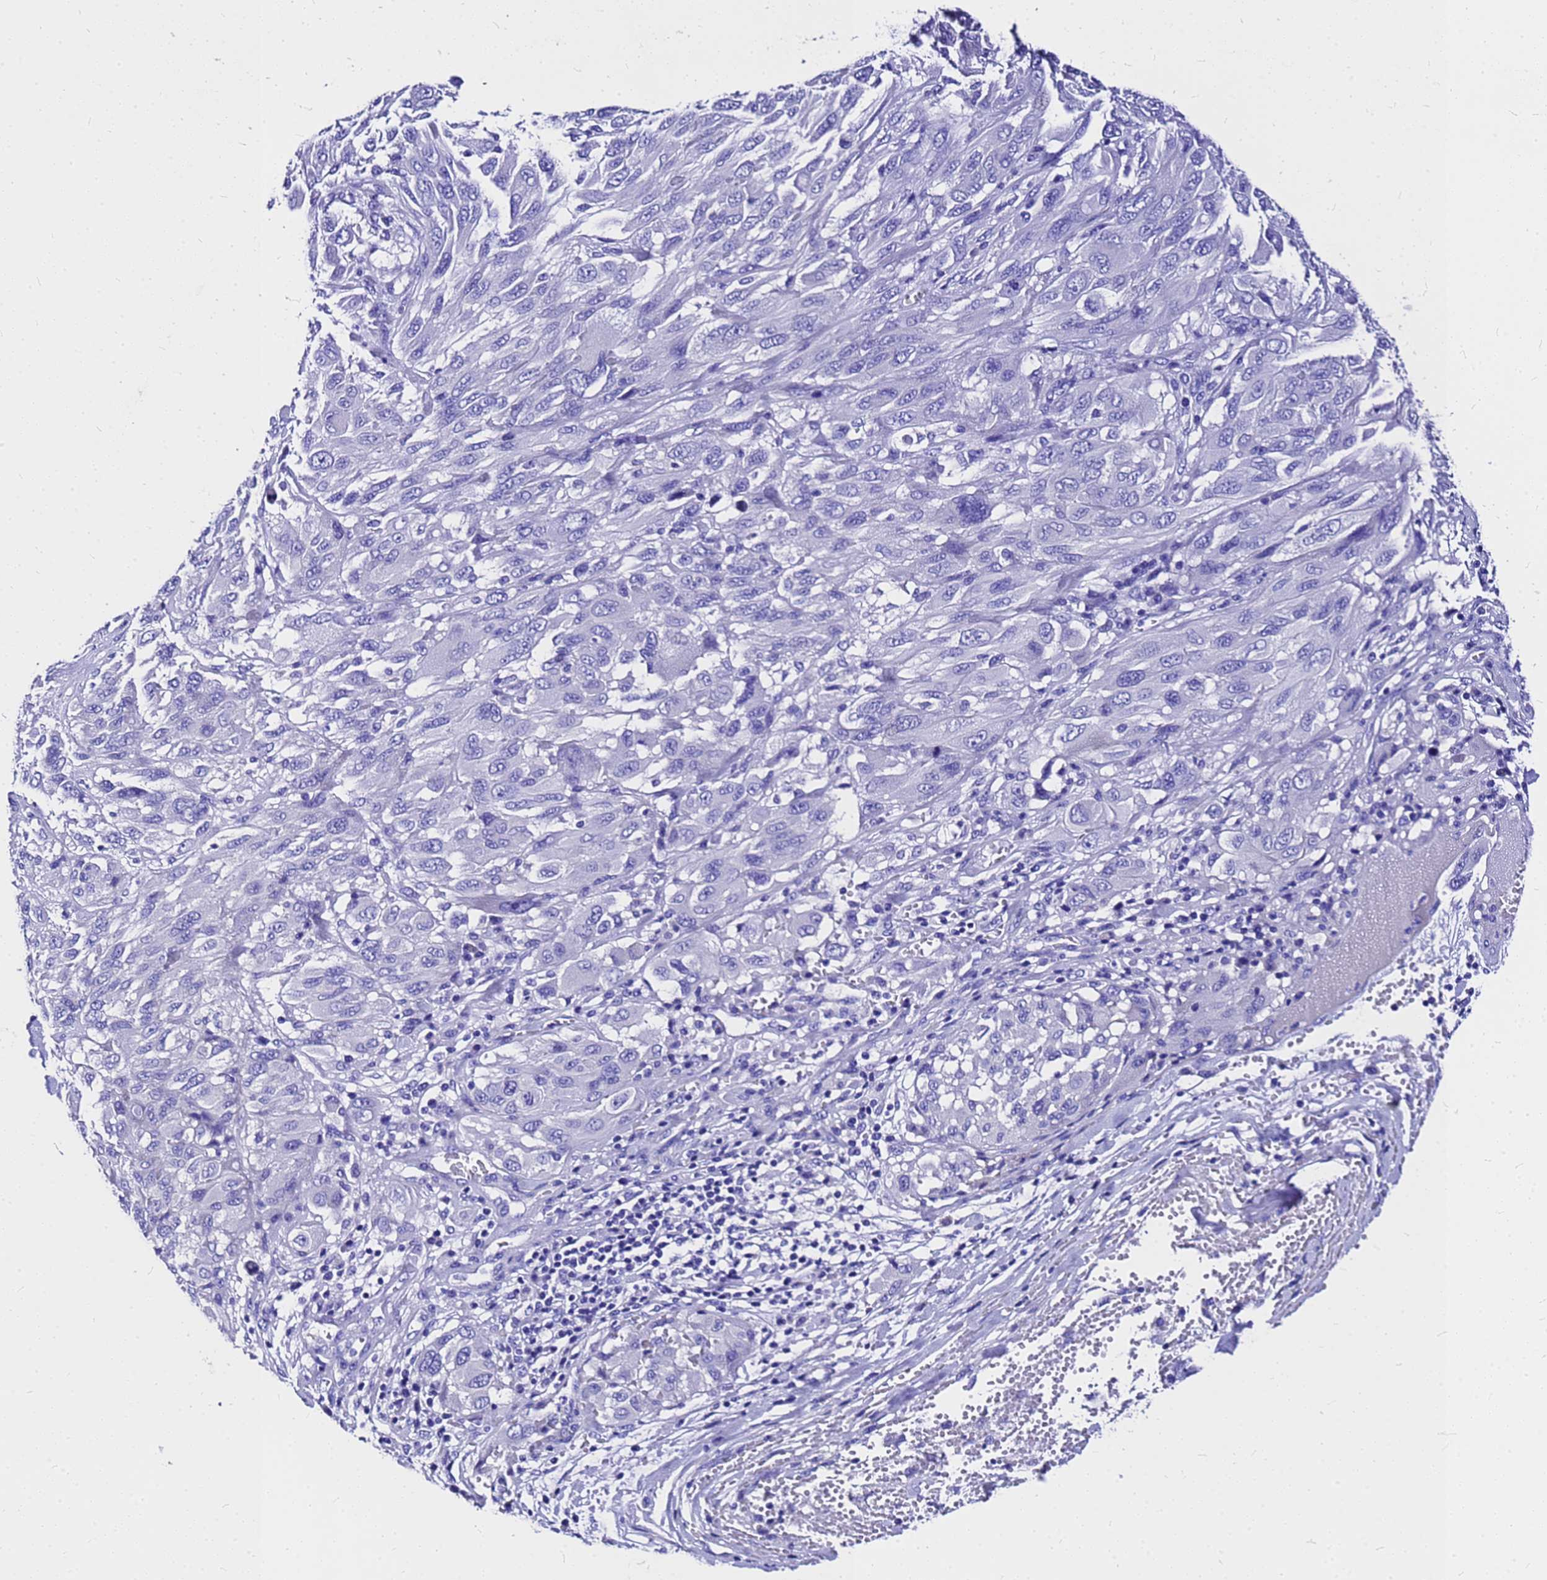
{"staining": {"intensity": "negative", "quantity": "none", "location": "none"}, "tissue": "melanoma", "cell_type": "Tumor cells", "image_type": "cancer", "snomed": [{"axis": "morphology", "description": "Malignant melanoma, NOS"}, {"axis": "topography", "description": "Skin"}], "caption": "Histopathology image shows no significant protein positivity in tumor cells of melanoma. (Brightfield microscopy of DAB immunohistochemistry (IHC) at high magnification).", "gene": "HERC4", "patient": {"sex": "female", "age": 91}}